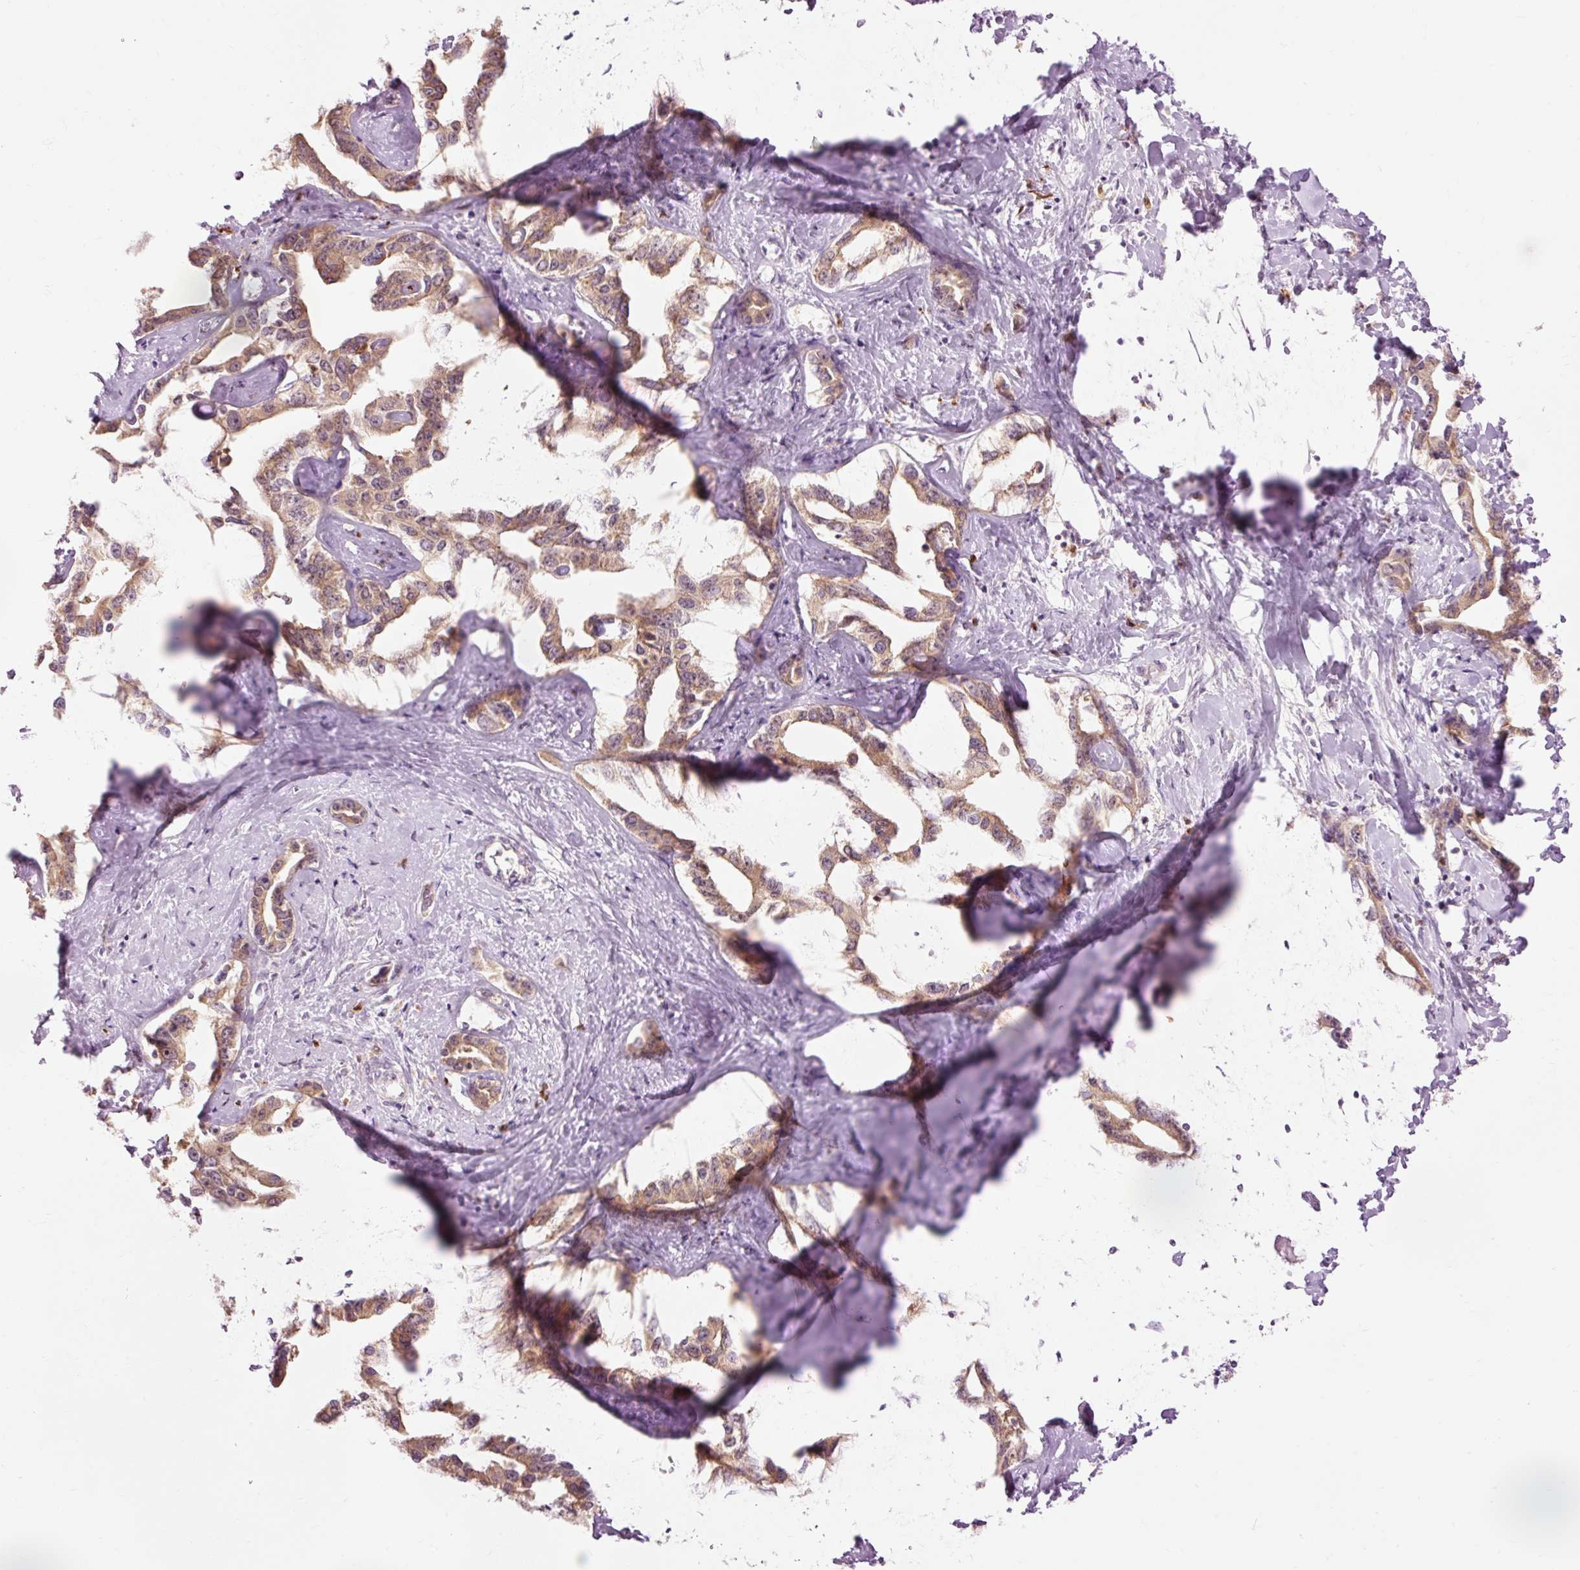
{"staining": {"intensity": "weak", "quantity": ">75%", "location": "cytoplasmic/membranous"}, "tissue": "liver cancer", "cell_type": "Tumor cells", "image_type": "cancer", "snomed": [{"axis": "morphology", "description": "Cholangiocarcinoma"}, {"axis": "topography", "description": "Liver"}], "caption": "Brown immunohistochemical staining in human cholangiocarcinoma (liver) demonstrates weak cytoplasmic/membranous staining in approximately >75% of tumor cells. The staining was performed using DAB (3,3'-diaminobenzidine) to visualize the protein expression in brown, while the nuclei were stained in blue with hematoxylin (Magnification: 20x).", "gene": "PRDX5", "patient": {"sex": "male", "age": 59}}